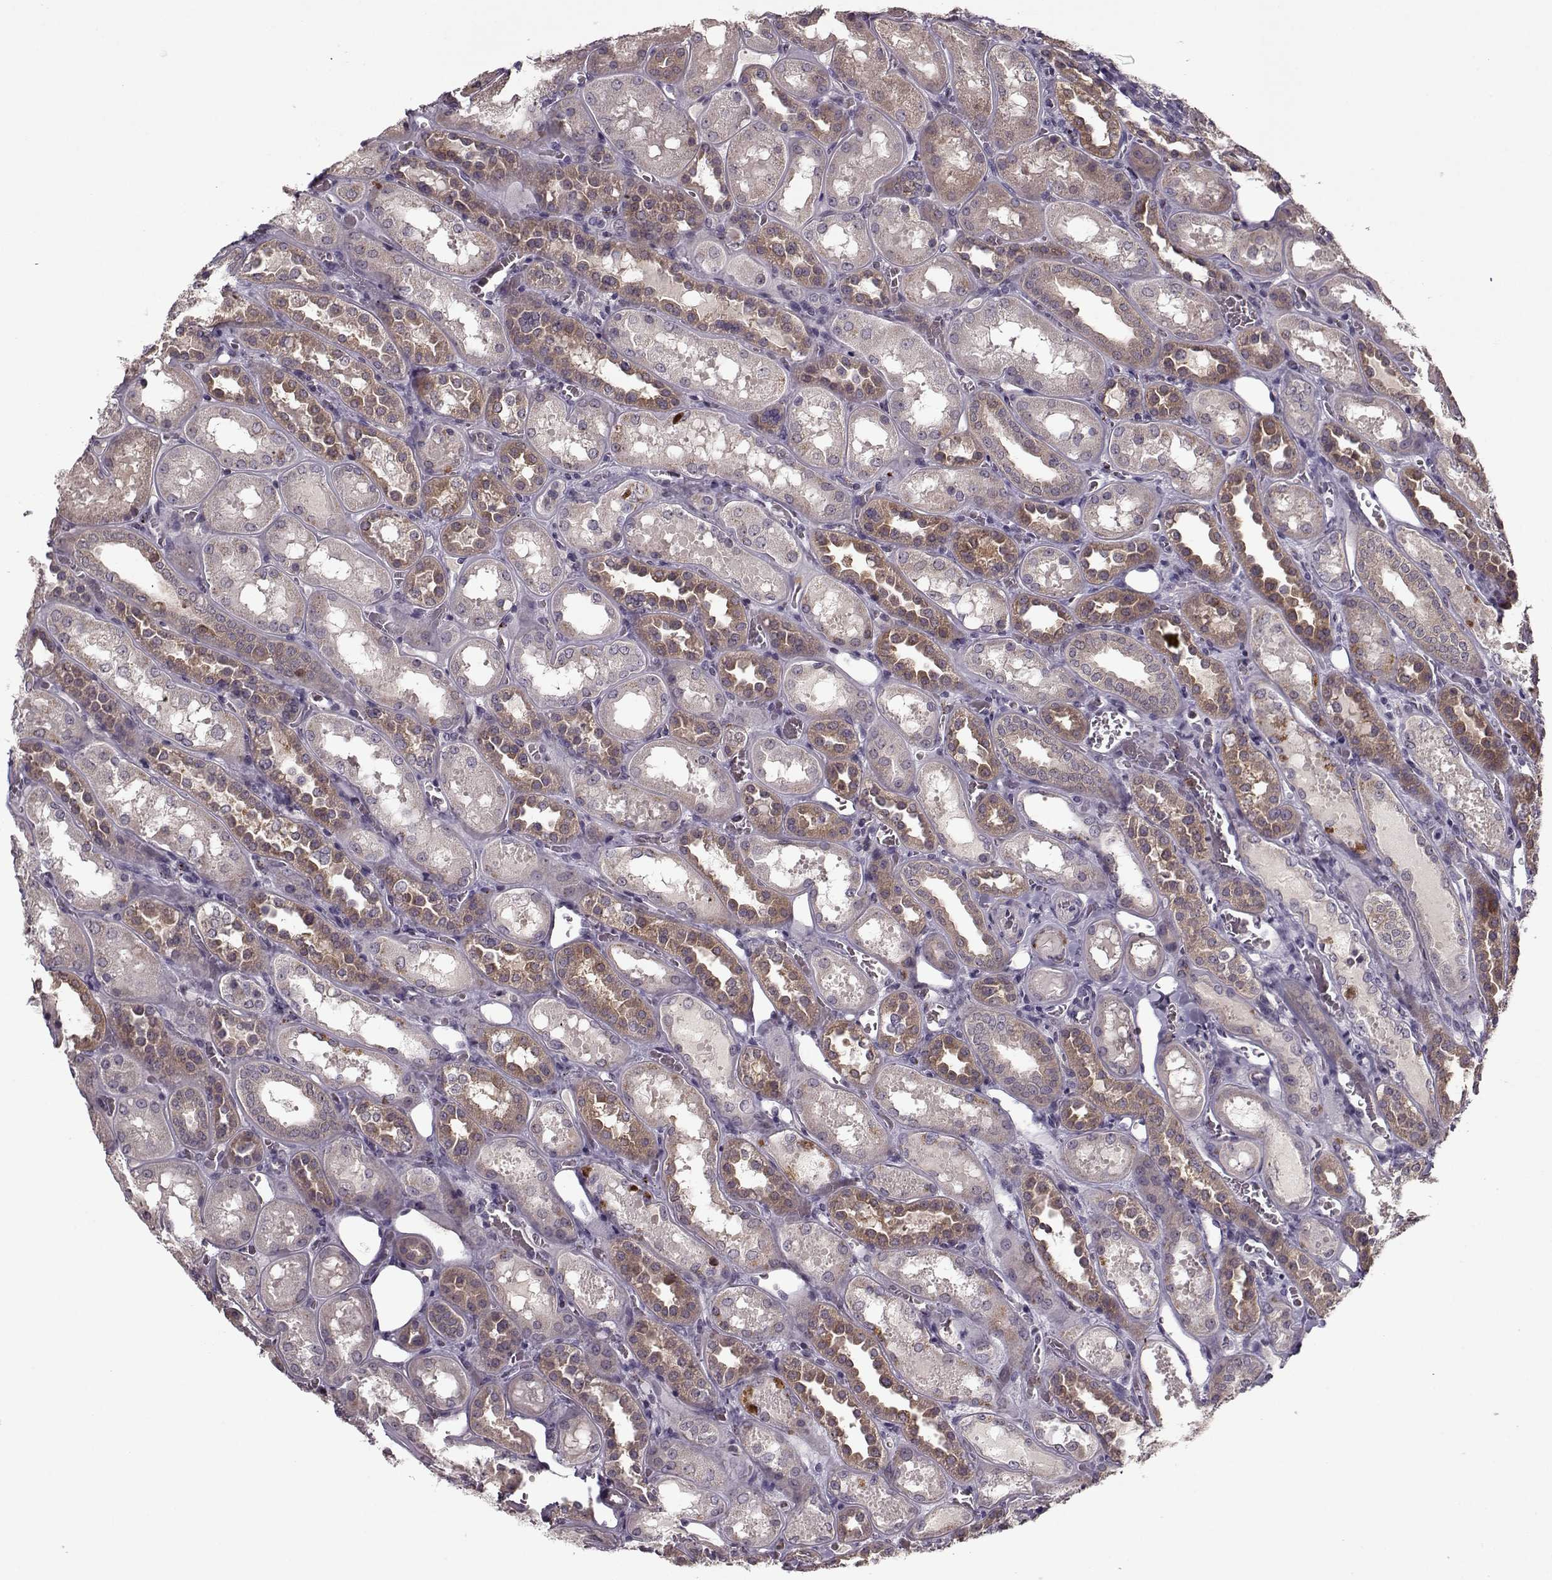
{"staining": {"intensity": "negative", "quantity": "none", "location": "none"}, "tissue": "kidney", "cell_type": "Cells in glomeruli", "image_type": "normal", "snomed": [{"axis": "morphology", "description": "Normal tissue, NOS"}, {"axis": "topography", "description": "Kidney"}], "caption": "The IHC histopathology image has no significant expression in cells in glomeruli of kidney. (Brightfield microscopy of DAB immunohistochemistry (IHC) at high magnification).", "gene": "ACOT11", "patient": {"sex": "male", "age": 73}}